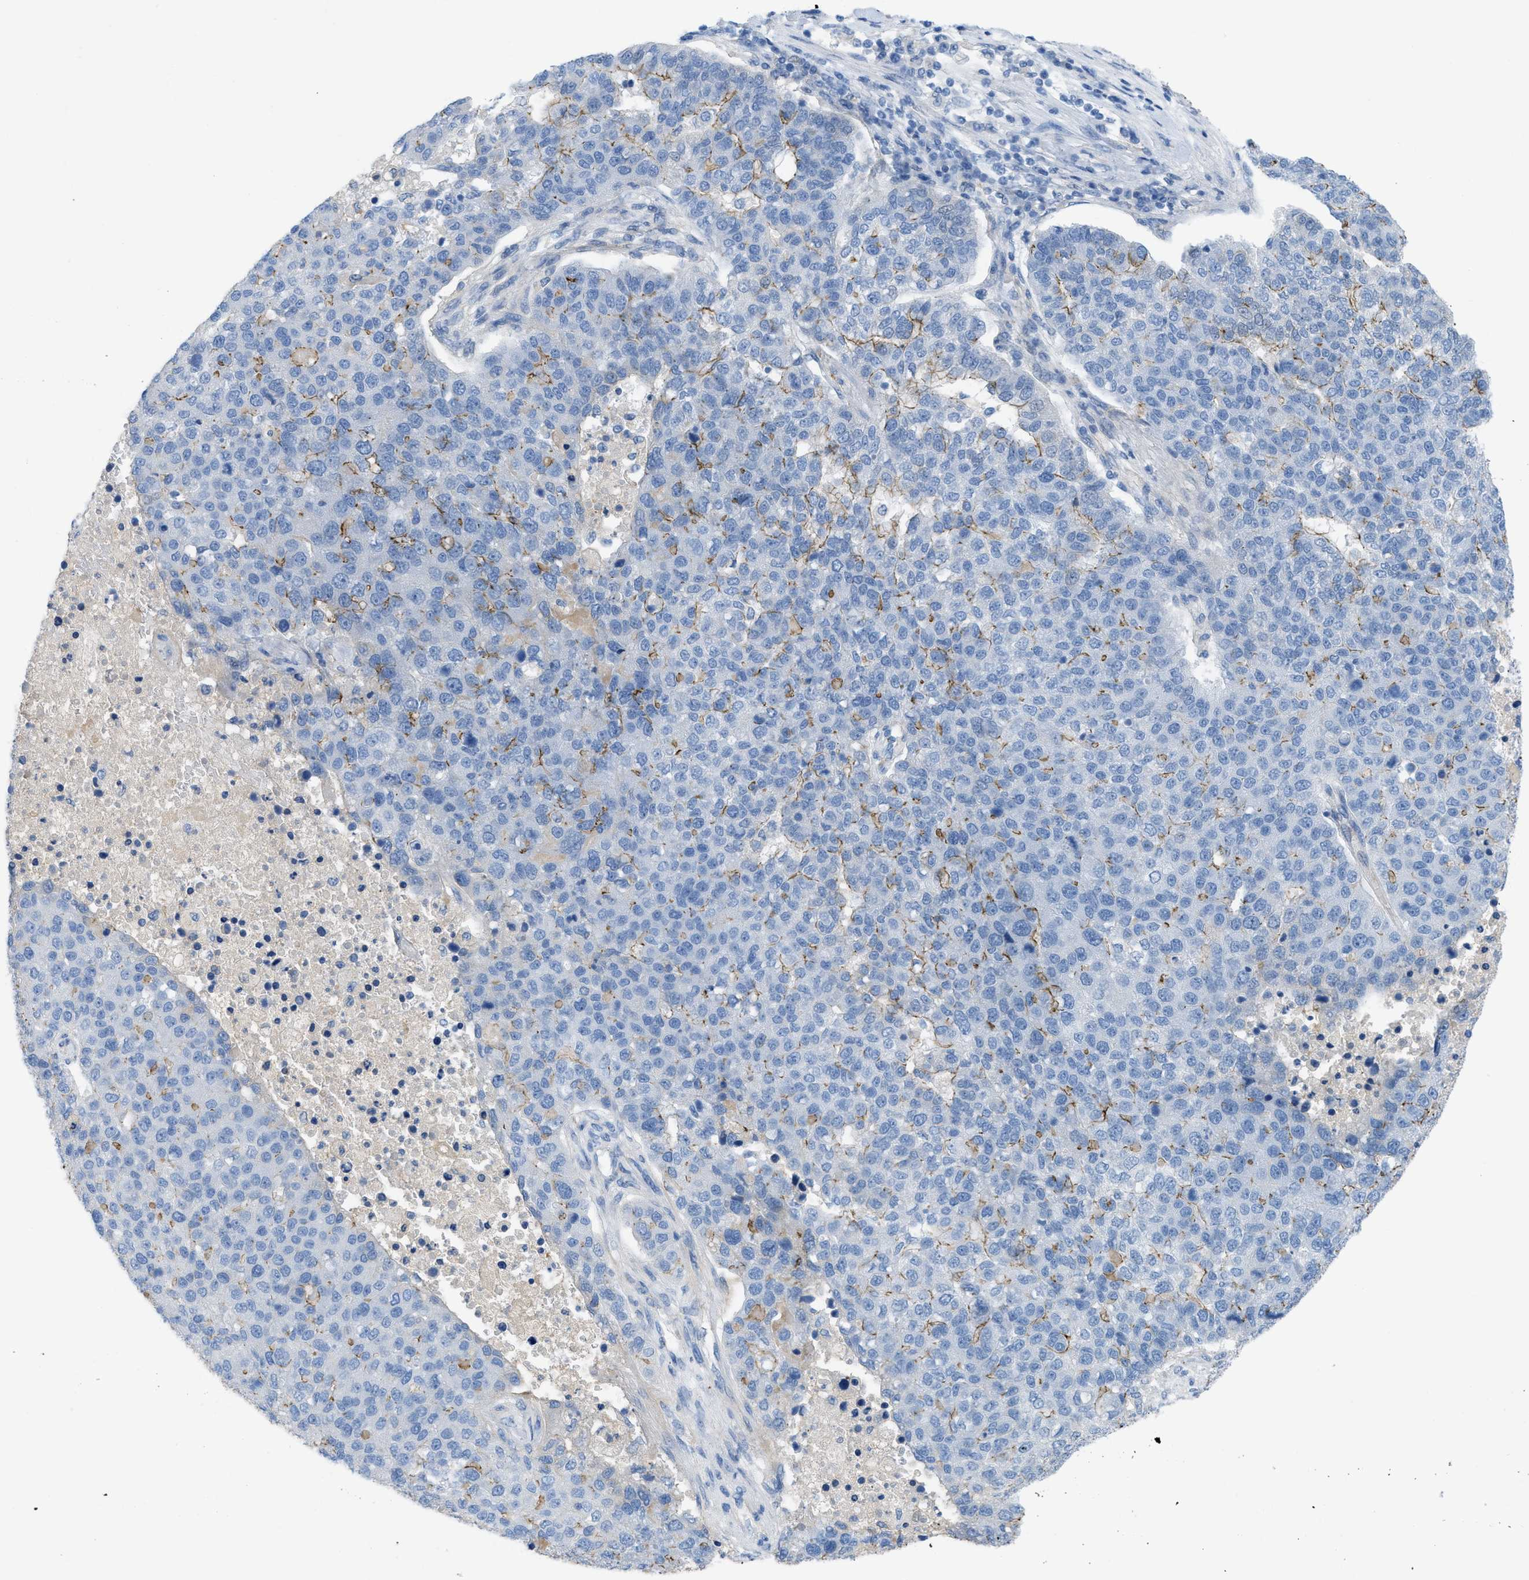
{"staining": {"intensity": "weak", "quantity": "25%-75%", "location": "cytoplasmic/membranous"}, "tissue": "pancreatic cancer", "cell_type": "Tumor cells", "image_type": "cancer", "snomed": [{"axis": "morphology", "description": "Adenocarcinoma, NOS"}, {"axis": "topography", "description": "Pancreas"}], "caption": "Weak cytoplasmic/membranous positivity is seen in approximately 25%-75% of tumor cells in pancreatic cancer.", "gene": "CRB3", "patient": {"sex": "female", "age": 61}}